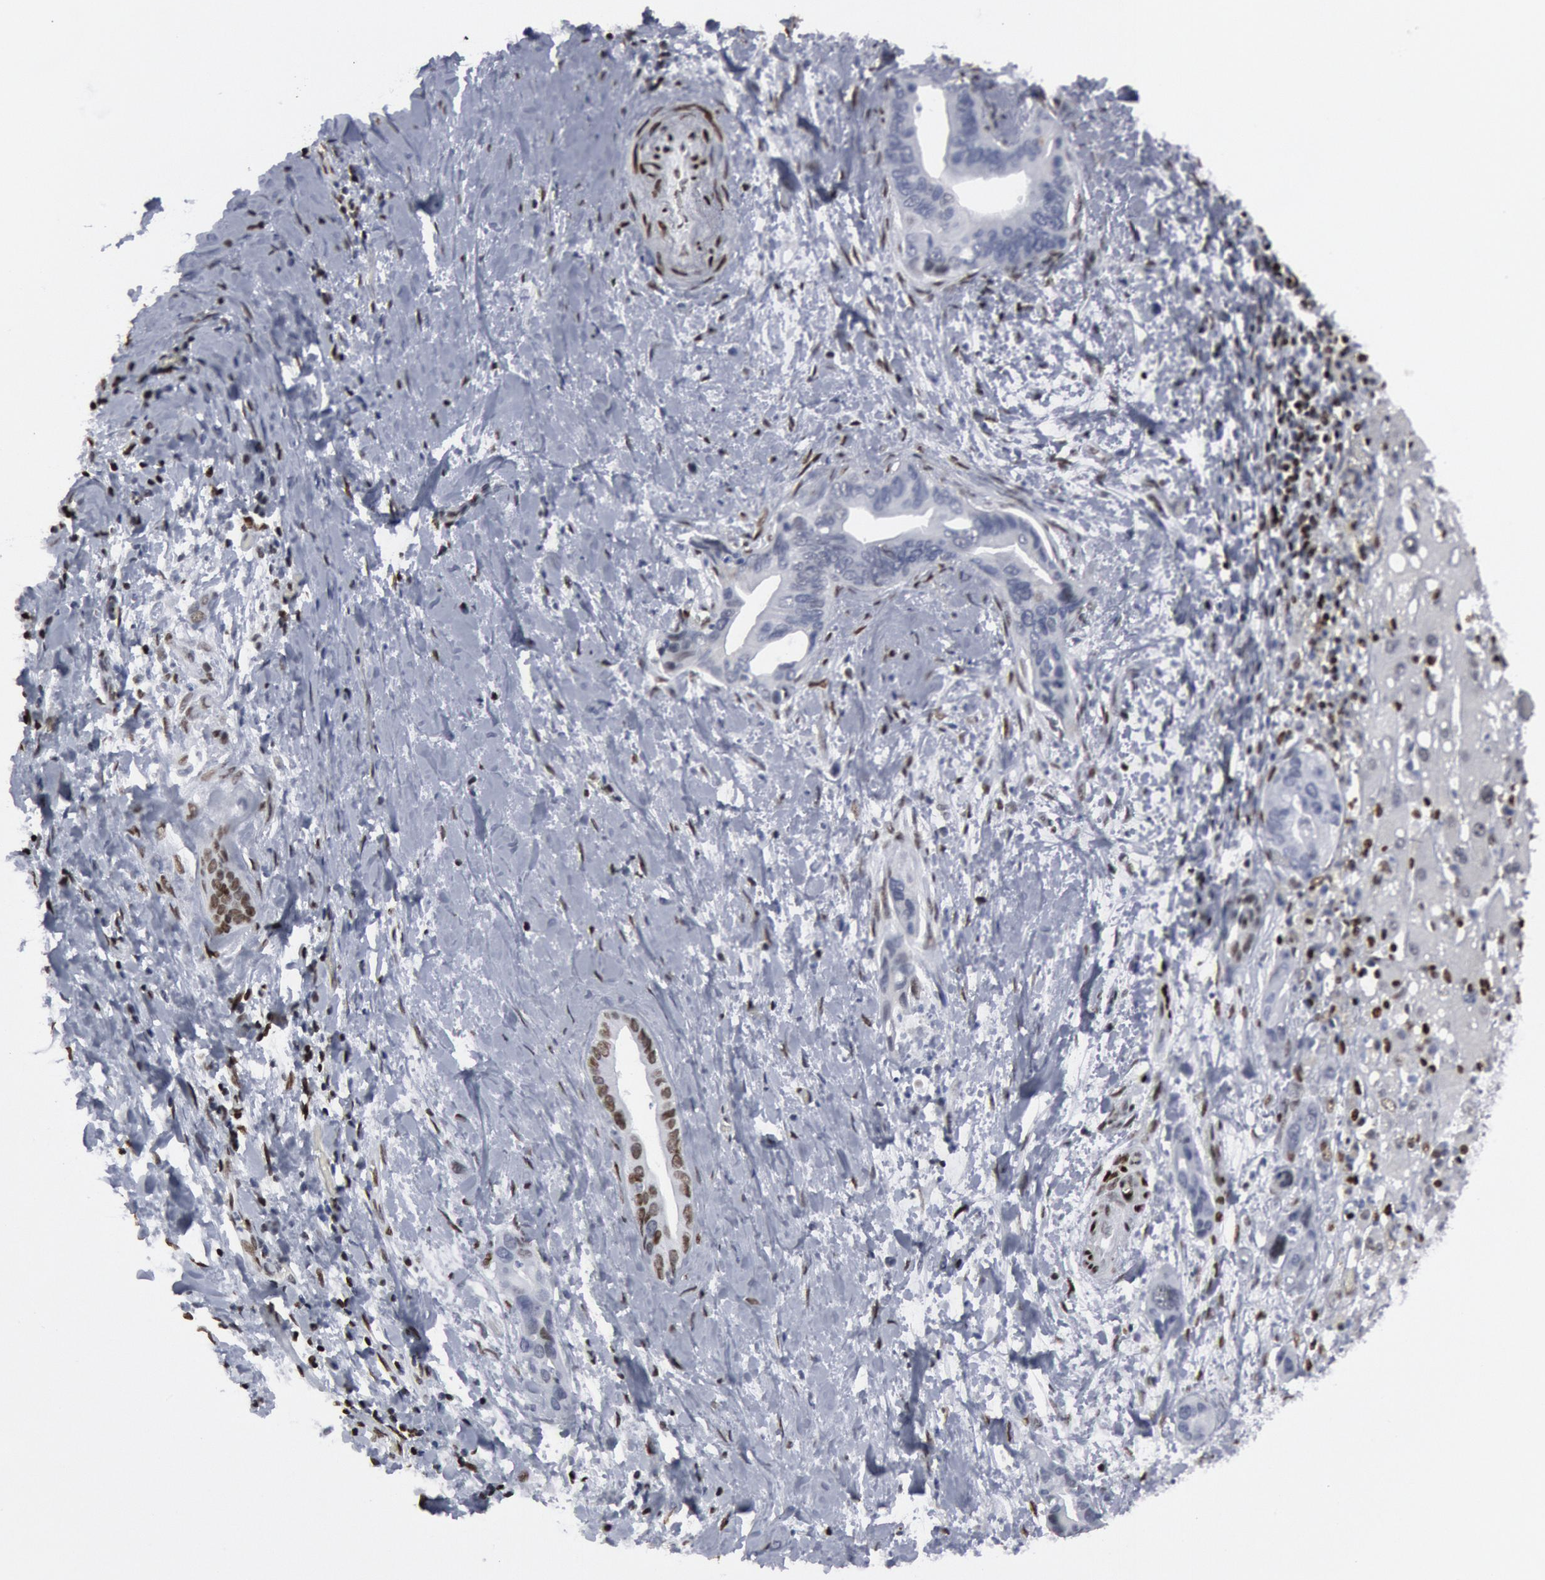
{"staining": {"intensity": "negative", "quantity": "none", "location": "none"}, "tissue": "liver cancer", "cell_type": "Tumor cells", "image_type": "cancer", "snomed": [{"axis": "morphology", "description": "Cholangiocarcinoma"}, {"axis": "topography", "description": "Liver"}], "caption": "Liver cancer was stained to show a protein in brown. There is no significant positivity in tumor cells.", "gene": "MECP2", "patient": {"sex": "female", "age": 65}}